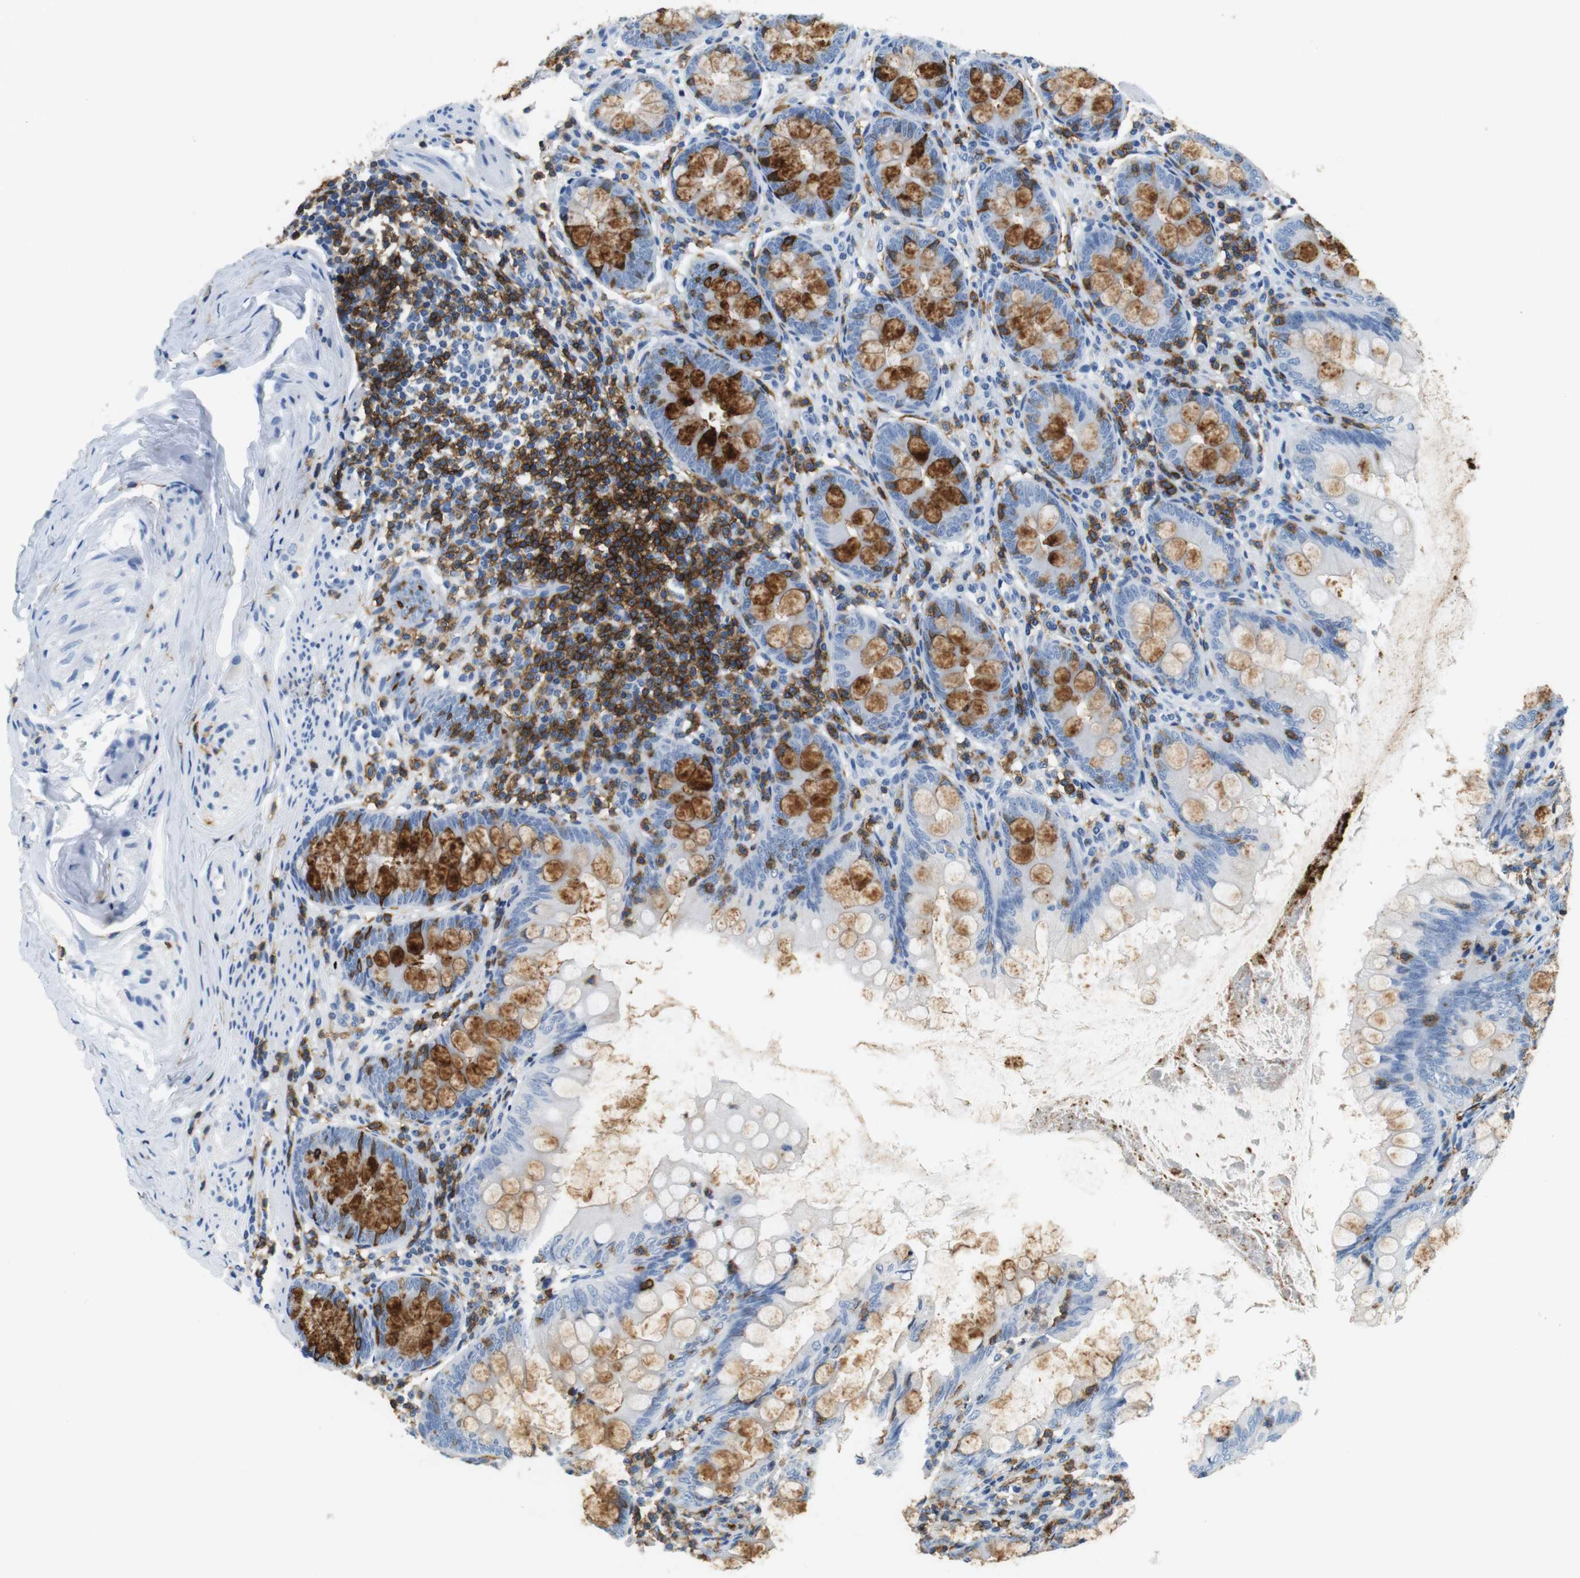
{"staining": {"intensity": "moderate", "quantity": "25%-75%", "location": "cytoplasmic/membranous"}, "tissue": "appendix", "cell_type": "Glandular cells", "image_type": "normal", "snomed": [{"axis": "morphology", "description": "Normal tissue, NOS"}, {"axis": "topography", "description": "Appendix"}], "caption": "Immunohistochemical staining of benign human appendix exhibits 25%-75% levels of moderate cytoplasmic/membranous protein positivity in about 25%-75% of glandular cells.", "gene": "LAT", "patient": {"sex": "female", "age": 77}}